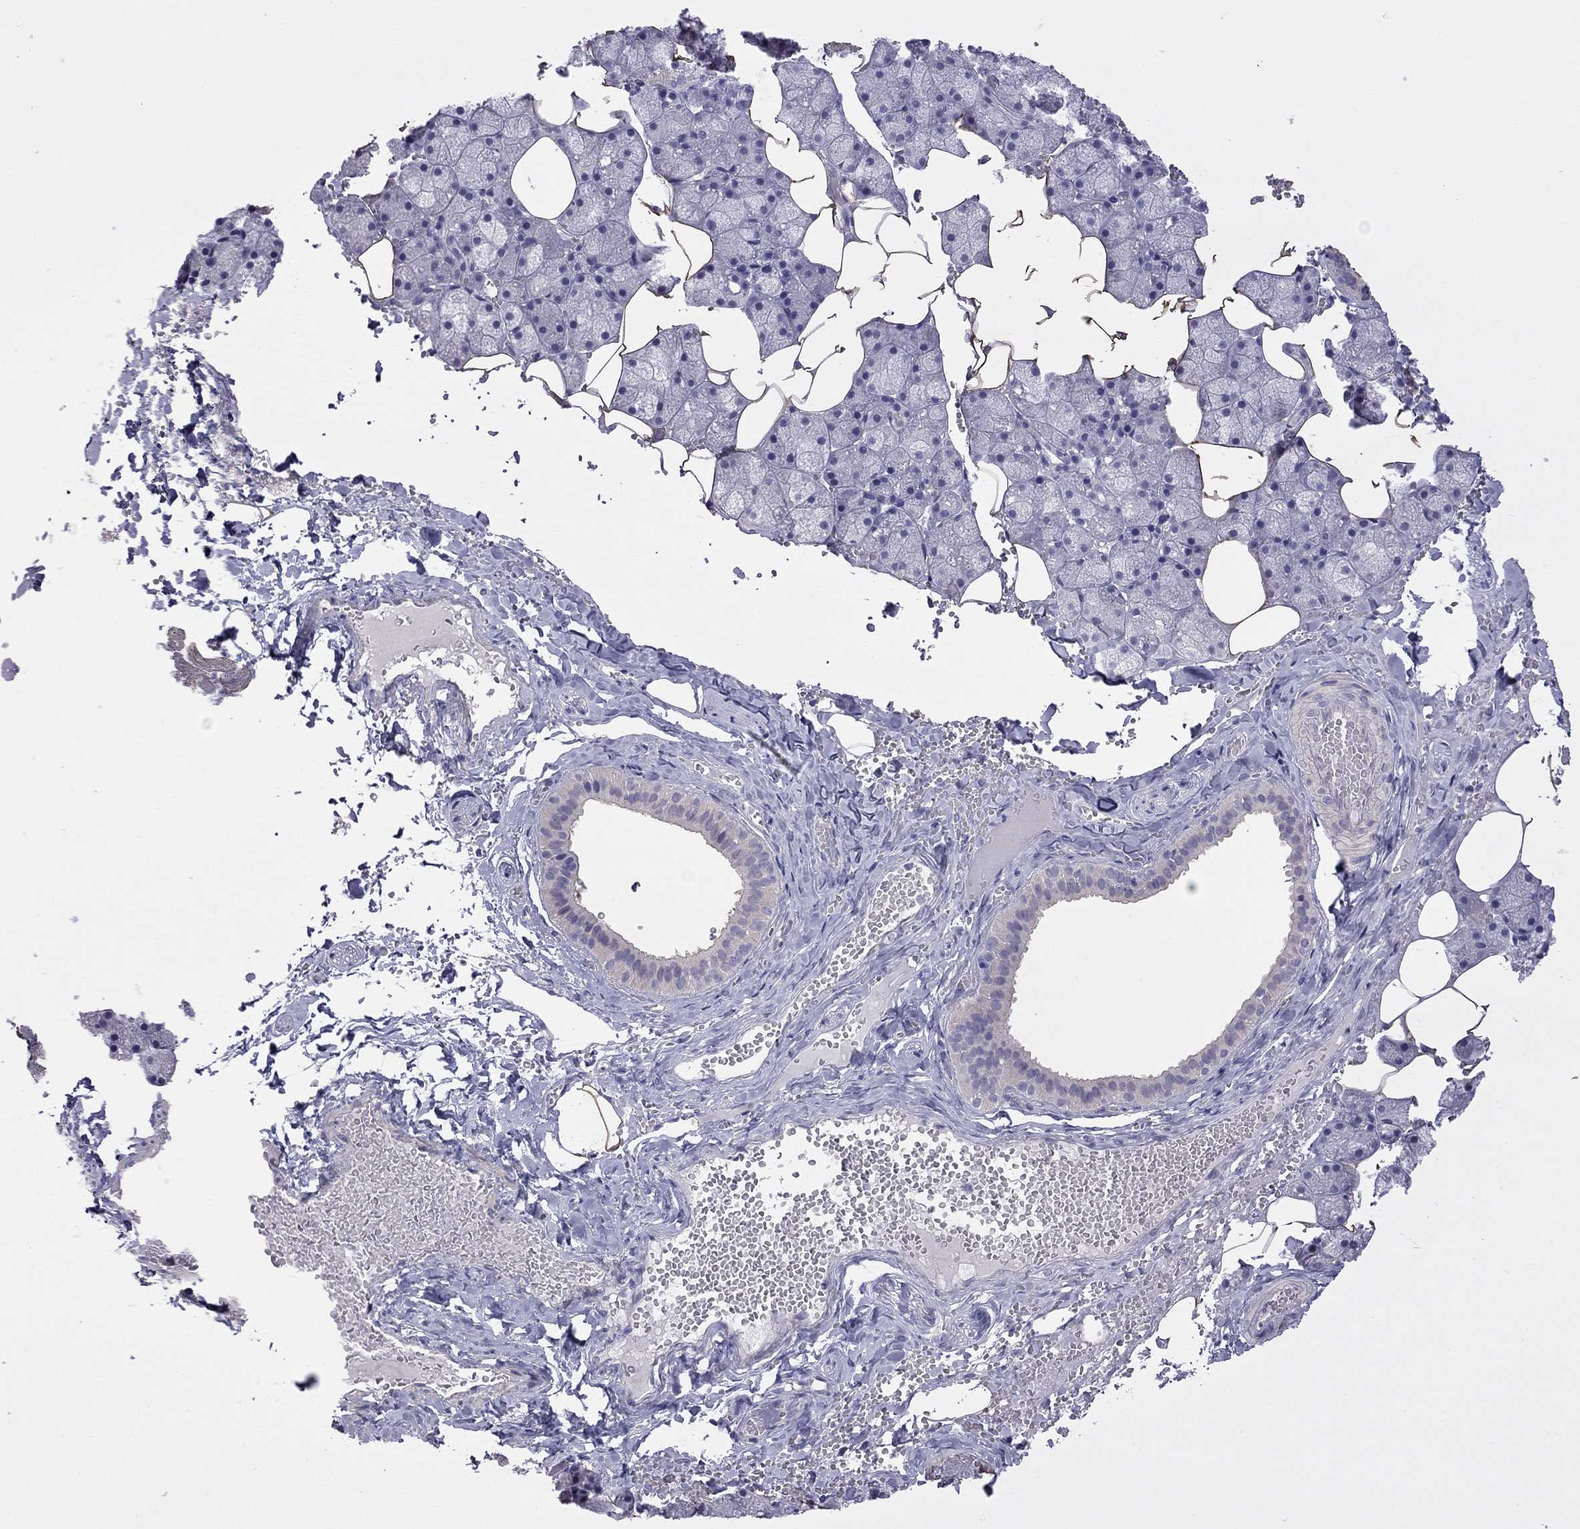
{"staining": {"intensity": "weak", "quantity": "<25%", "location": "cytoplasmic/membranous"}, "tissue": "salivary gland", "cell_type": "Glandular cells", "image_type": "normal", "snomed": [{"axis": "morphology", "description": "Normal tissue, NOS"}, {"axis": "topography", "description": "Salivary gland"}], "caption": "High power microscopy image of an immunohistochemistry (IHC) histopathology image of unremarkable salivary gland, revealing no significant positivity in glandular cells.", "gene": "FEZ1", "patient": {"sex": "male", "age": 38}}